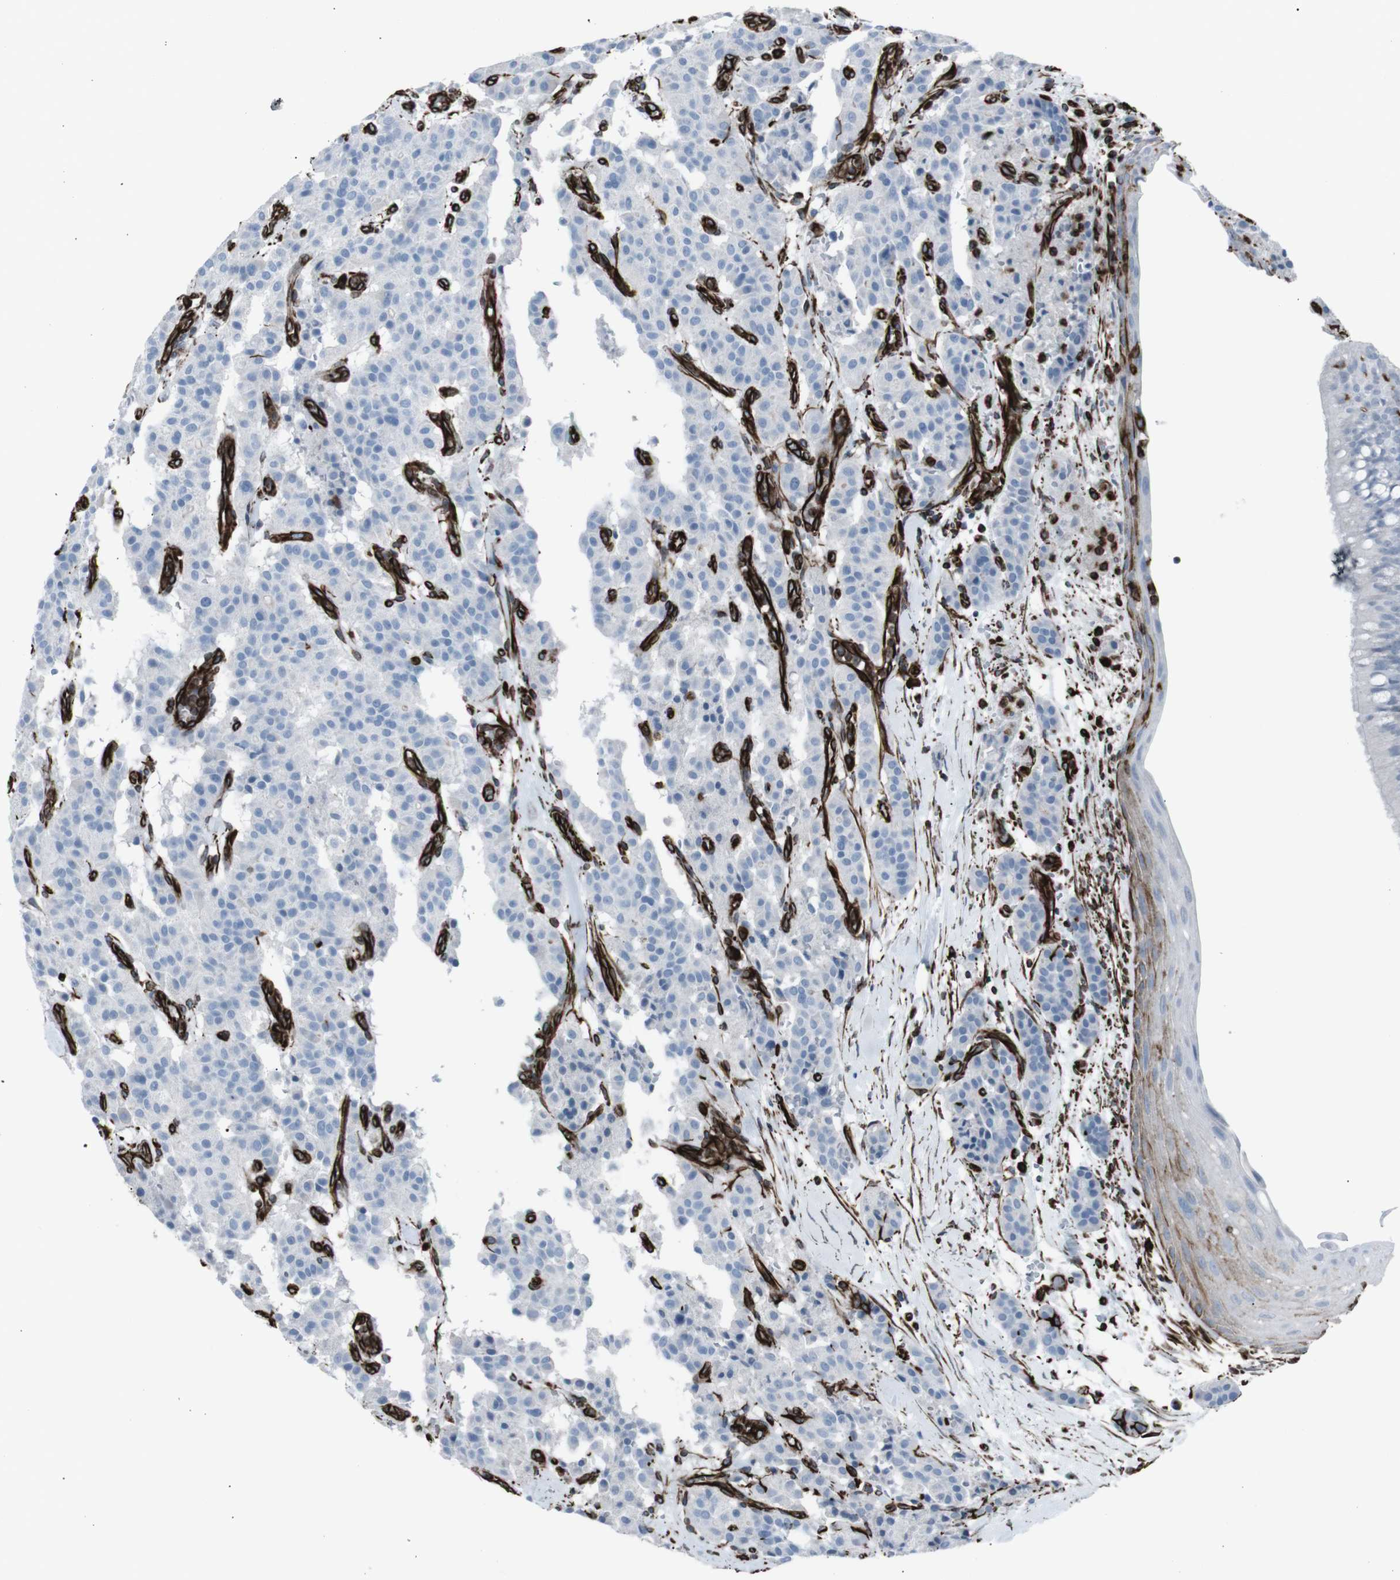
{"staining": {"intensity": "negative", "quantity": "none", "location": "none"}, "tissue": "carcinoid", "cell_type": "Tumor cells", "image_type": "cancer", "snomed": [{"axis": "morphology", "description": "Carcinoid, malignant, NOS"}, {"axis": "topography", "description": "Lung"}], "caption": "The immunohistochemistry image has no significant staining in tumor cells of malignant carcinoid tissue.", "gene": "ZDHHC6", "patient": {"sex": "male", "age": 30}}